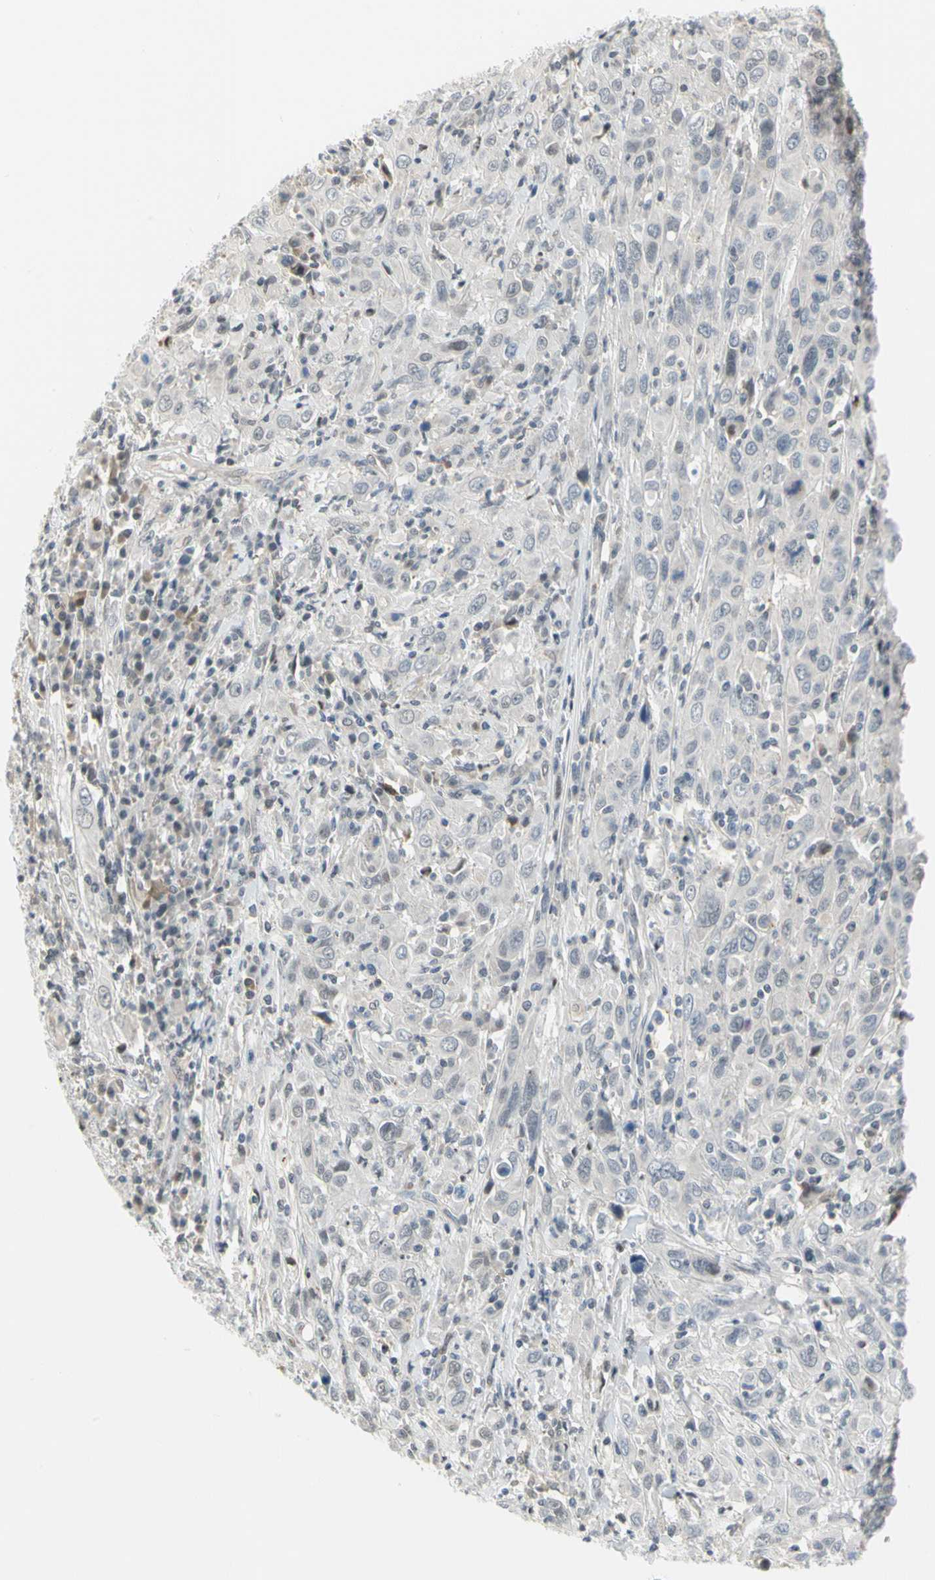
{"staining": {"intensity": "negative", "quantity": "none", "location": "none"}, "tissue": "cervical cancer", "cell_type": "Tumor cells", "image_type": "cancer", "snomed": [{"axis": "morphology", "description": "Squamous cell carcinoma, NOS"}, {"axis": "topography", "description": "Cervix"}], "caption": "IHC of human squamous cell carcinoma (cervical) shows no expression in tumor cells.", "gene": "IMPG2", "patient": {"sex": "female", "age": 46}}